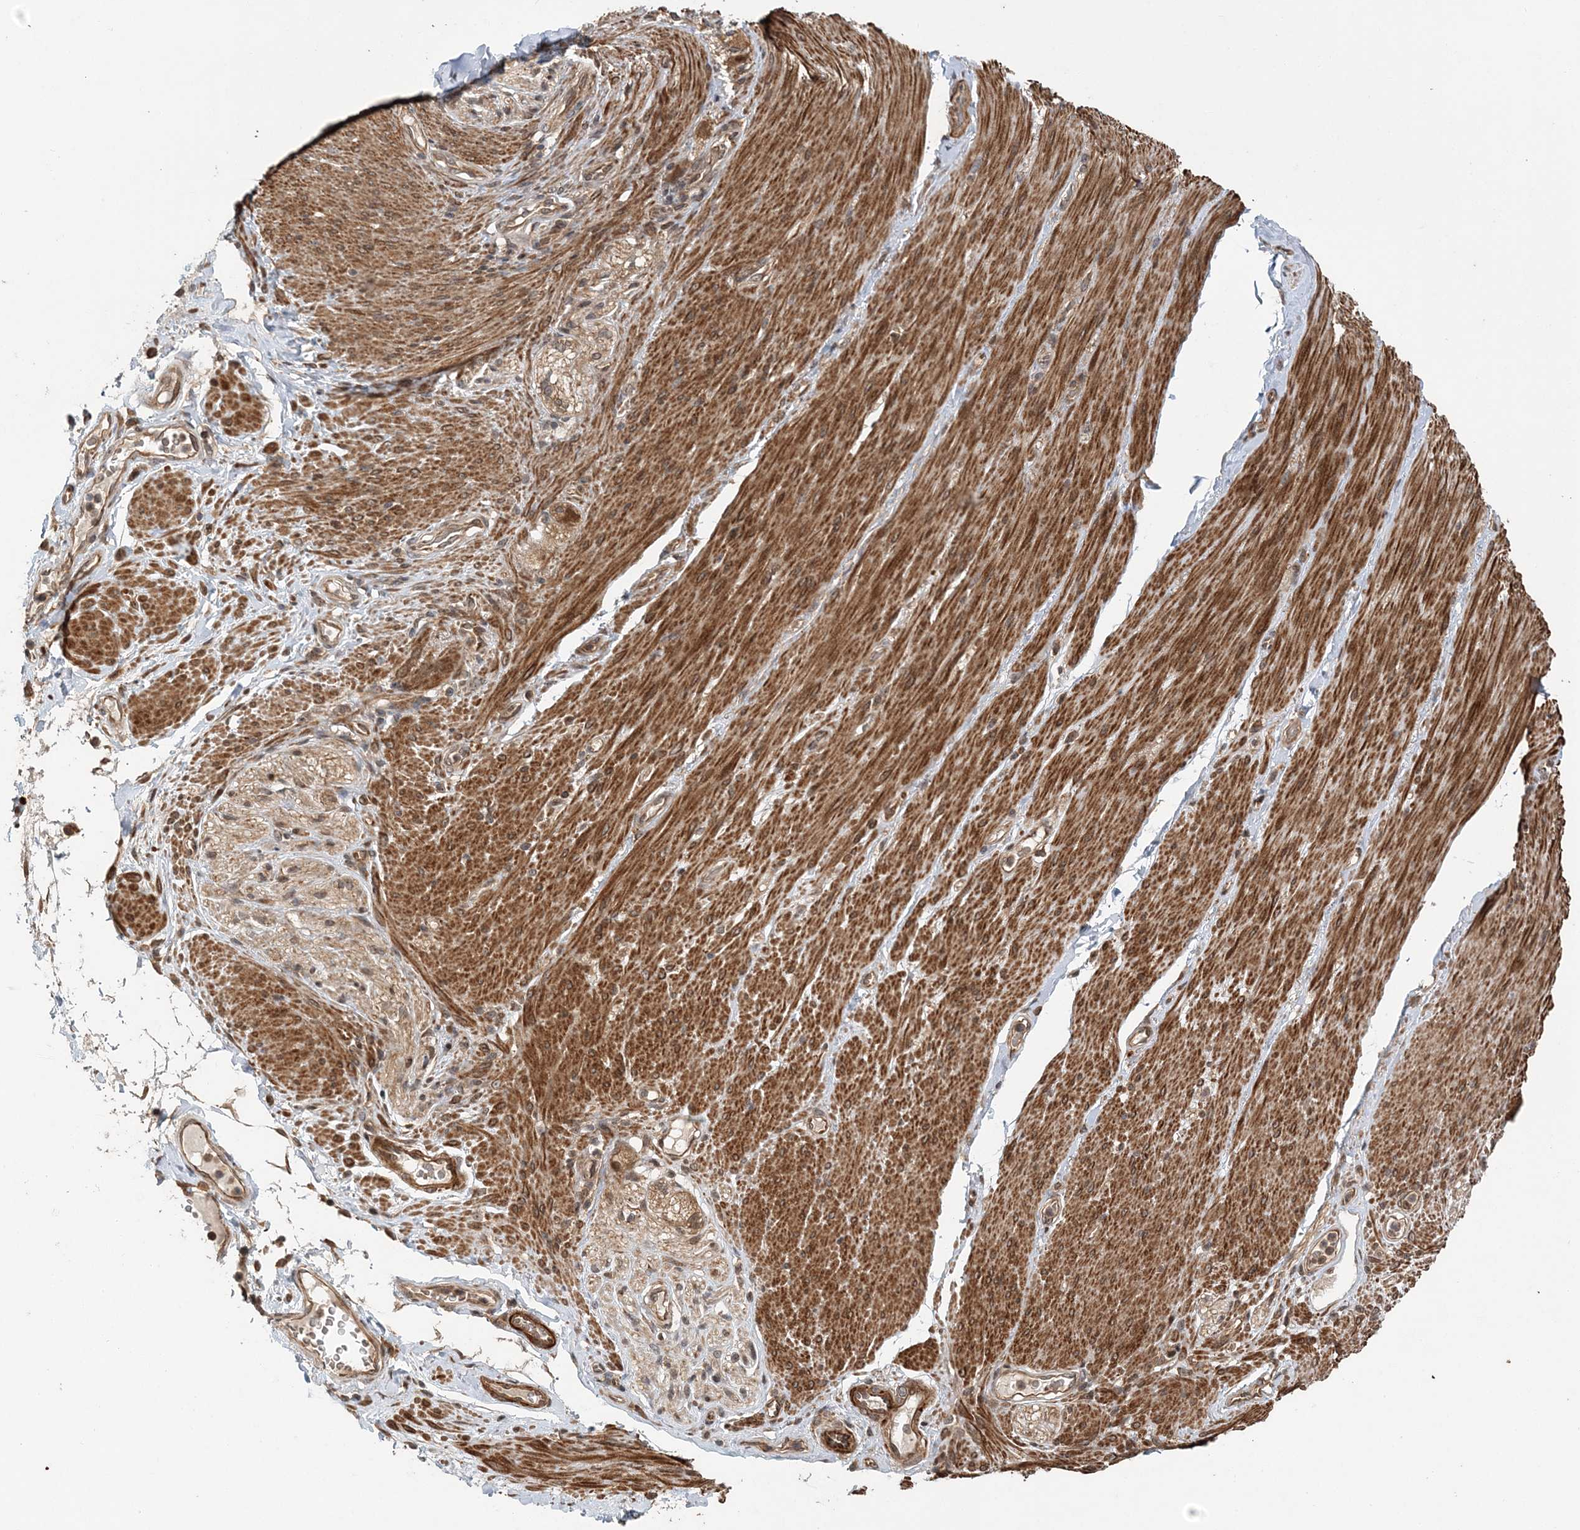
{"staining": {"intensity": "weak", "quantity": ">75%", "location": "cytoplasmic/membranous"}, "tissue": "adipose tissue", "cell_type": "Adipocytes", "image_type": "normal", "snomed": [{"axis": "morphology", "description": "Normal tissue, NOS"}, {"axis": "topography", "description": "Colon"}, {"axis": "topography", "description": "Peripheral nerve tissue"}], "caption": "A brown stain labels weak cytoplasmic/membranous staining of a protein in adipocytes of benign adipose tissue.", "gene": "UBTD2", "patient": {"sex": "female", "age": 61}}